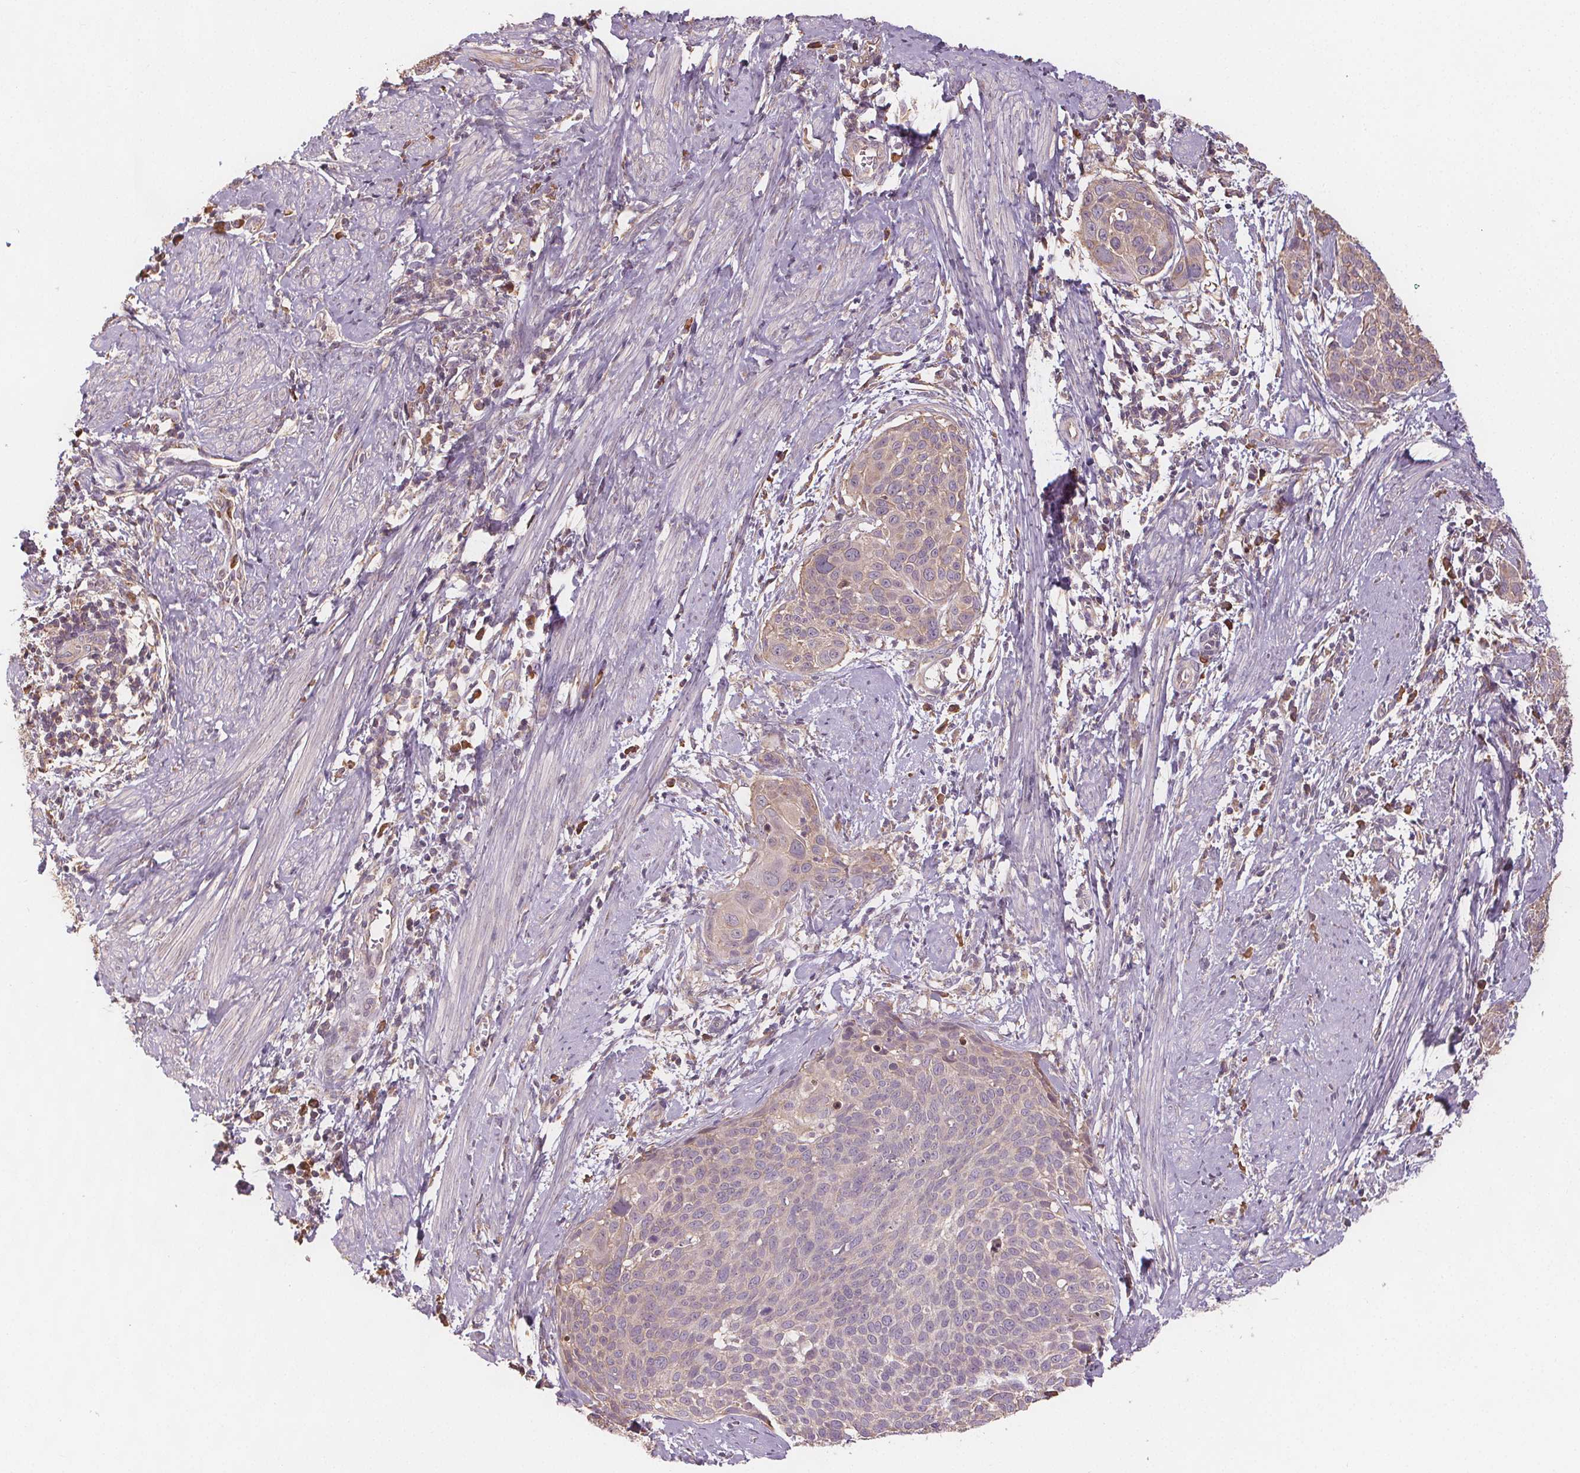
{"staining": {"intensity": "weak", "quantity": "<25%", "location": "cytoplasmic/membranous"}, "tissue": "cervical cancer", "cell_type": "Tumor cells", "image_type": "cancer", "snomed": [{"axis": "morphology", "description": "Squamous cell carcinoma, NOS"}, {"axis": "topography", "description": "Cervix"}], "caption": "Protein analysis of cervical cancer (squamous cell carcinoma) exhibits no significant positivity in tumor cells. Nuclei are stained in blue.", "gene": "TMEM80", "patient": {"sex": "female", "age": 39}}